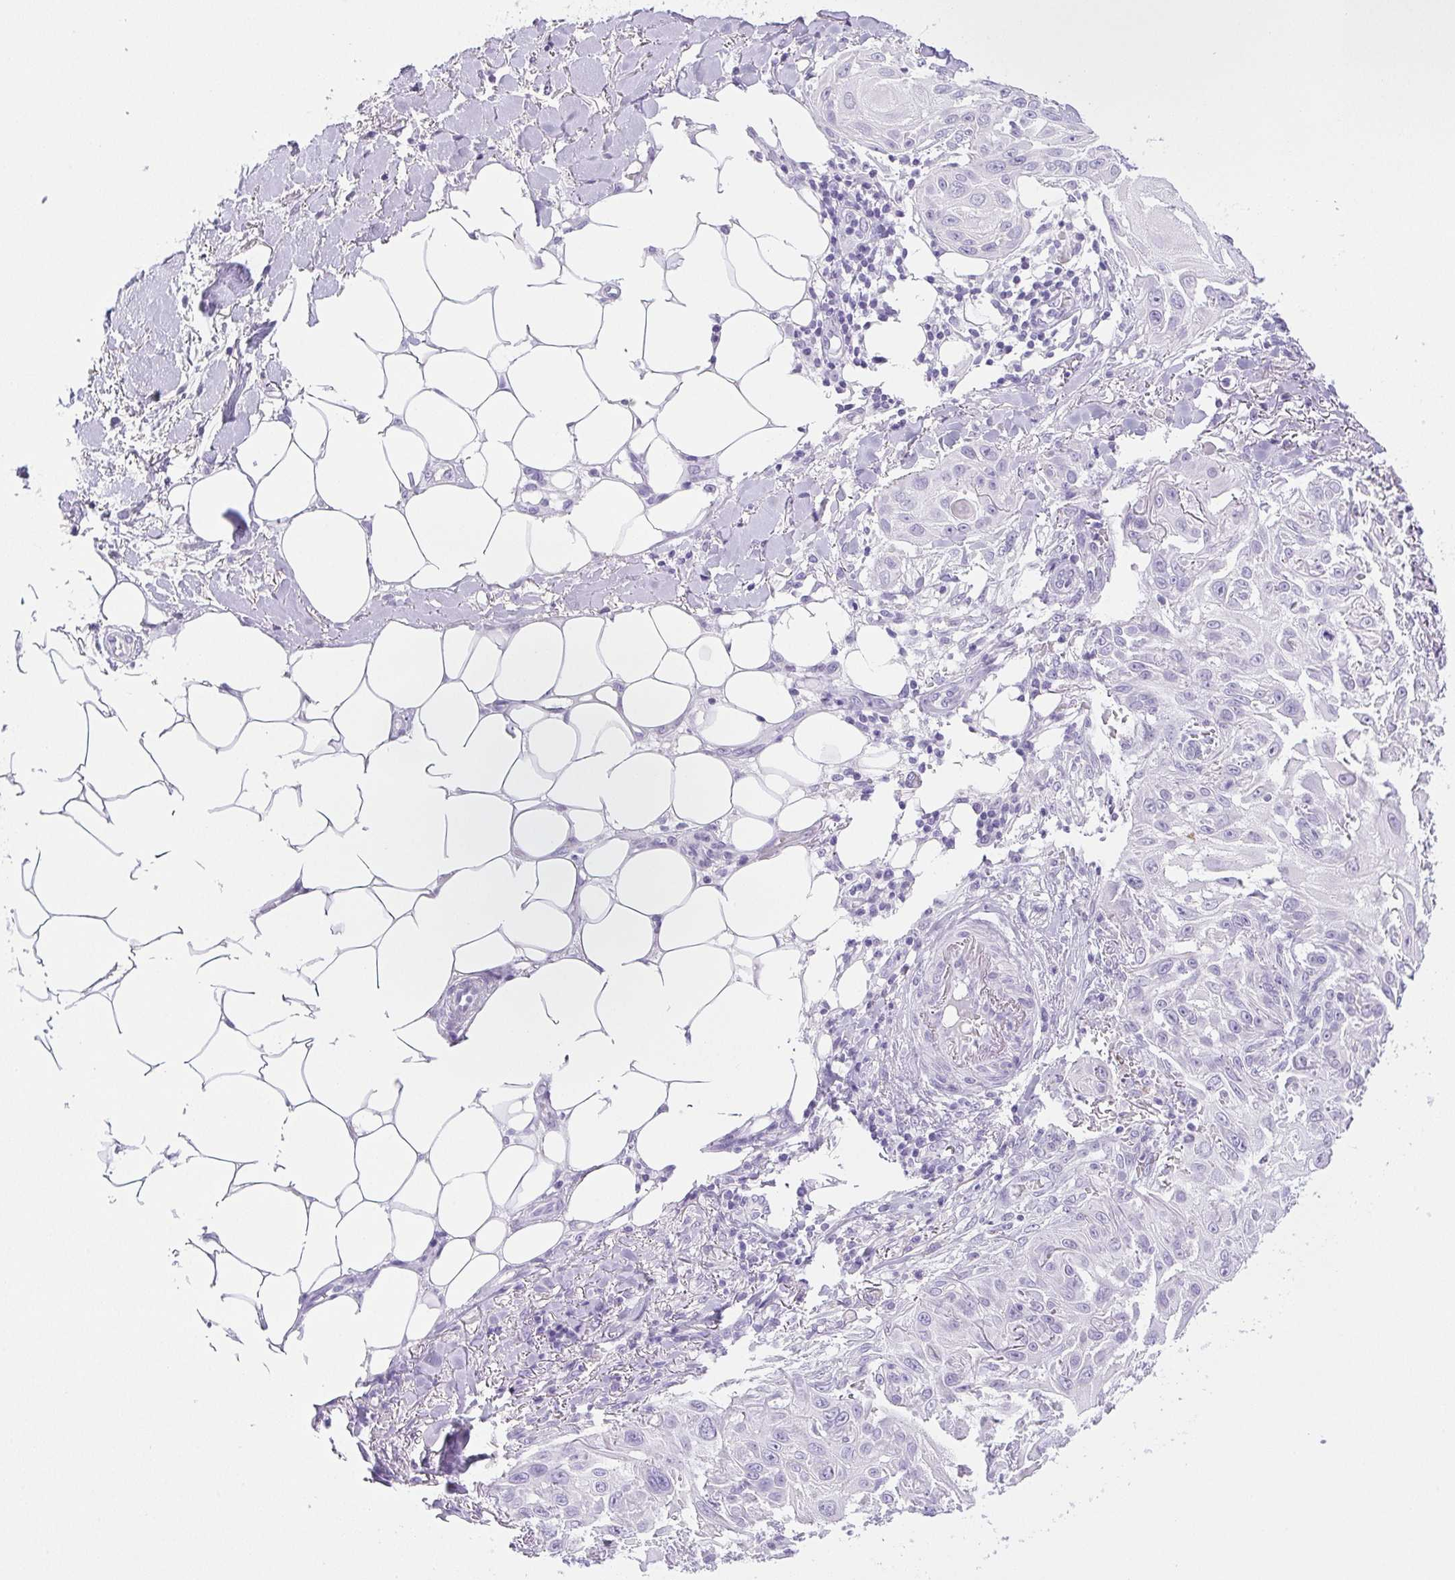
{"staining": {"intensity": "negative", "quantity": "none", "location": "none"}, "tissue": "skin cancer", "cell_type": "Tumor cells", "image_type": "cancer", "snomed": [{"axis": "morphology", "description": "Squamous cell carcinoma, NOS"}, {"axis": "topography", "description": "Skin"}], "caption": "Immunohistochemistry photomicrograph of skin cancer stained for a protein (brown), which exhibits no positivity in tumor cells.", "gene": "HLA-G", "patient": {"sex": "female", "age": 91}}